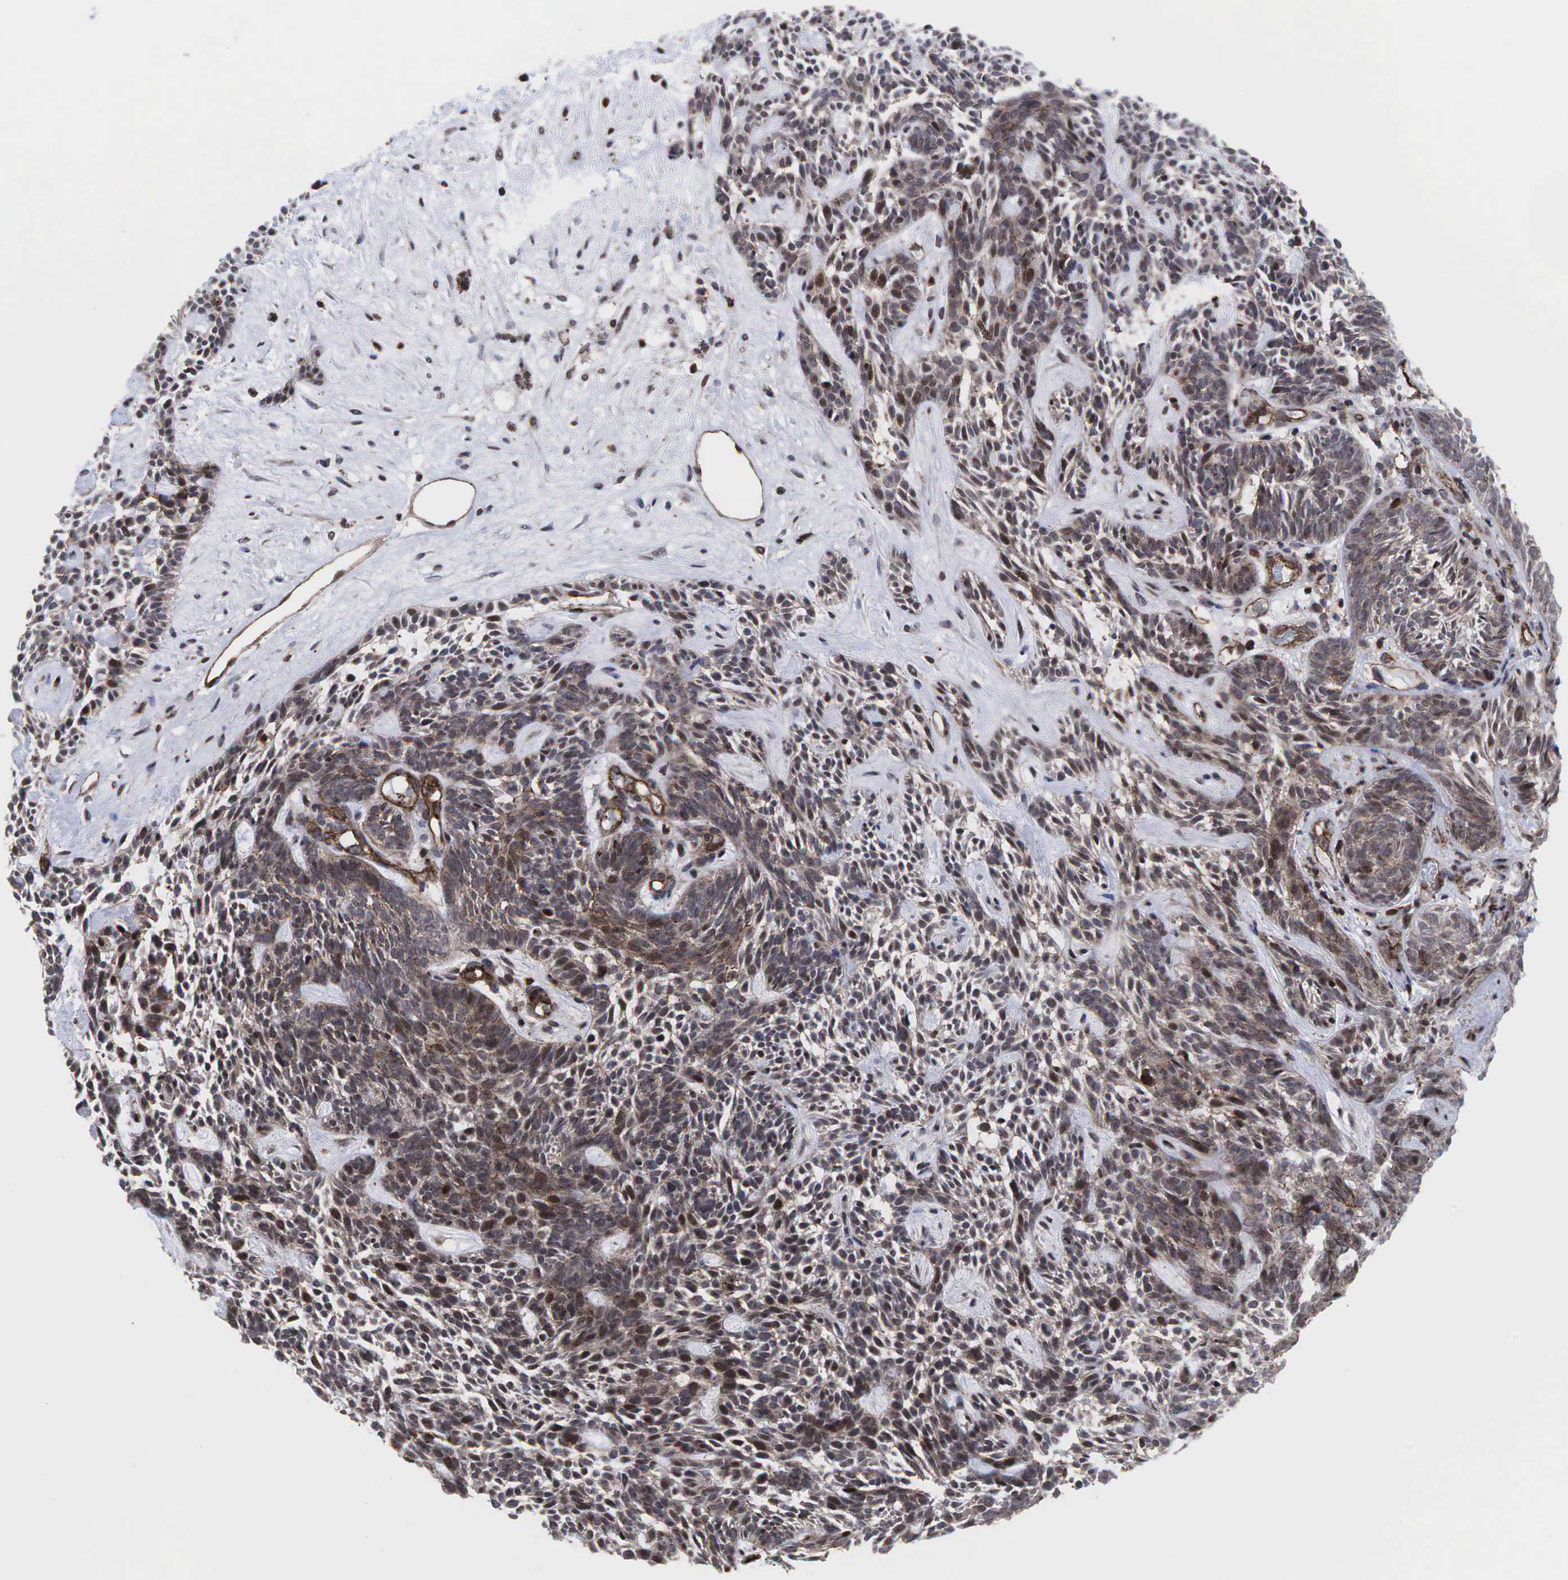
{"staining": {"intensity": "moderate", "quantity": "<25%", "location": "nuclear"}, "tissue": "skin cancer", "cell_type": "Tumor cells", "image_type": "cancer", "snomed": [{"axis": "morphology", "description": "Basal cell carcinoma"}, {"axis": "topography", "description": "Skin"}], "caption": "IHC photomicrograph of neoplastic tissue: human basal cell carcinoma (skin) stained using immunohistochemistry (IHC) shows low levels of moderate protein expression localized specifically in the nuclear of tumor cells, appearing as a nuclear brown color.", "gene": "GPRASP1", "patient": {"sex": "male", "age": 58}}